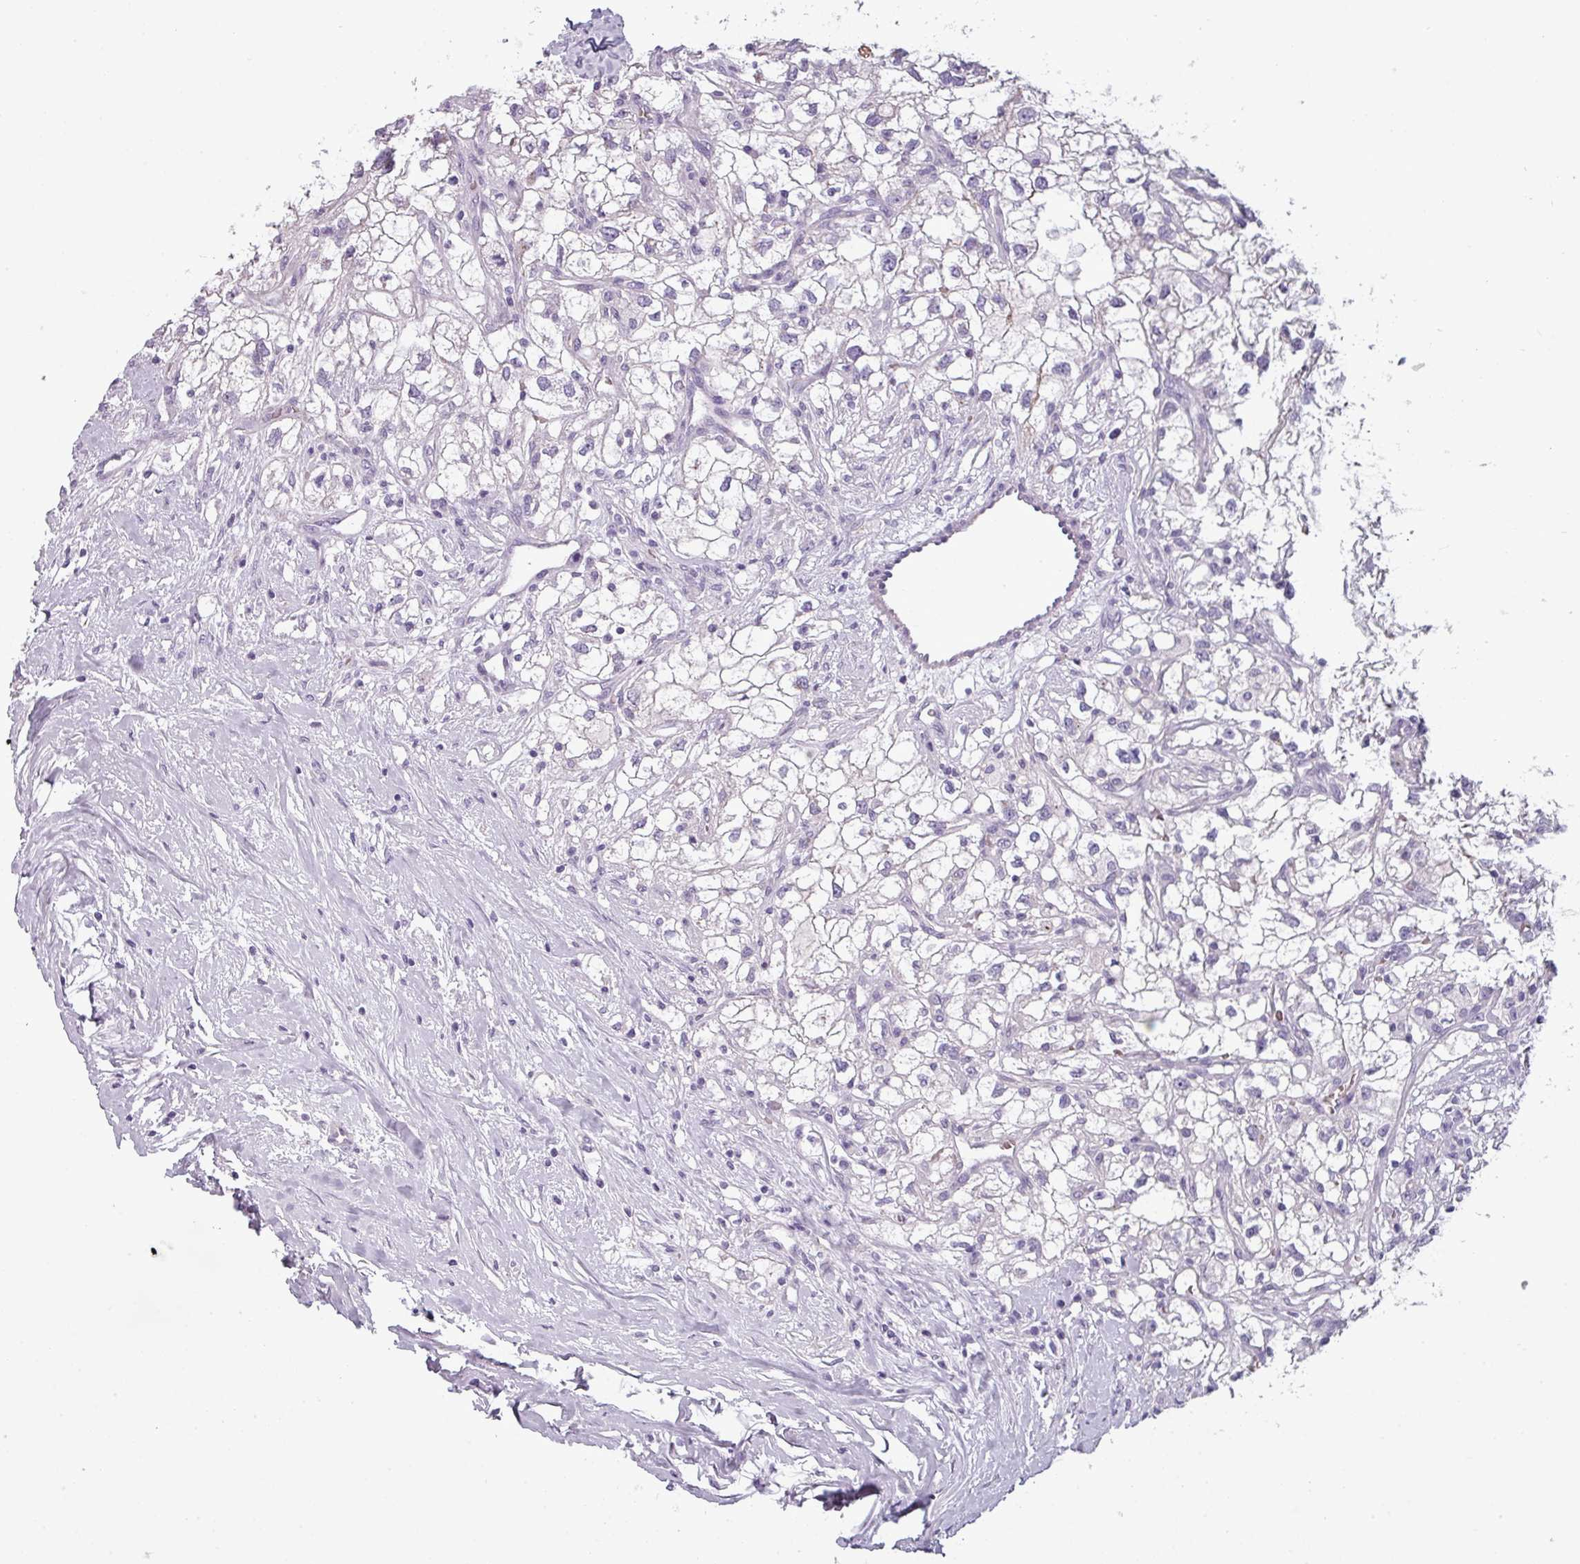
{"staining": {"intensity": "negative", "quantity": "none", "location": "none"}, "tissue": "renal cancer", "cell_type": "Tumor cells", "image_type": "cancer", "snomed": [{"axis": "morphology", "description": "Adenocarcinoma, NOS"}, {"axis": "topography", "description": "Kidney"}], "caption": "Renal adenocarcinoma stained for a protein using immunohistochemistry (IHC) displays no positivity tumor cells.", "gene": "AREL1", "patient": {"sex": "male", "age": 59}}